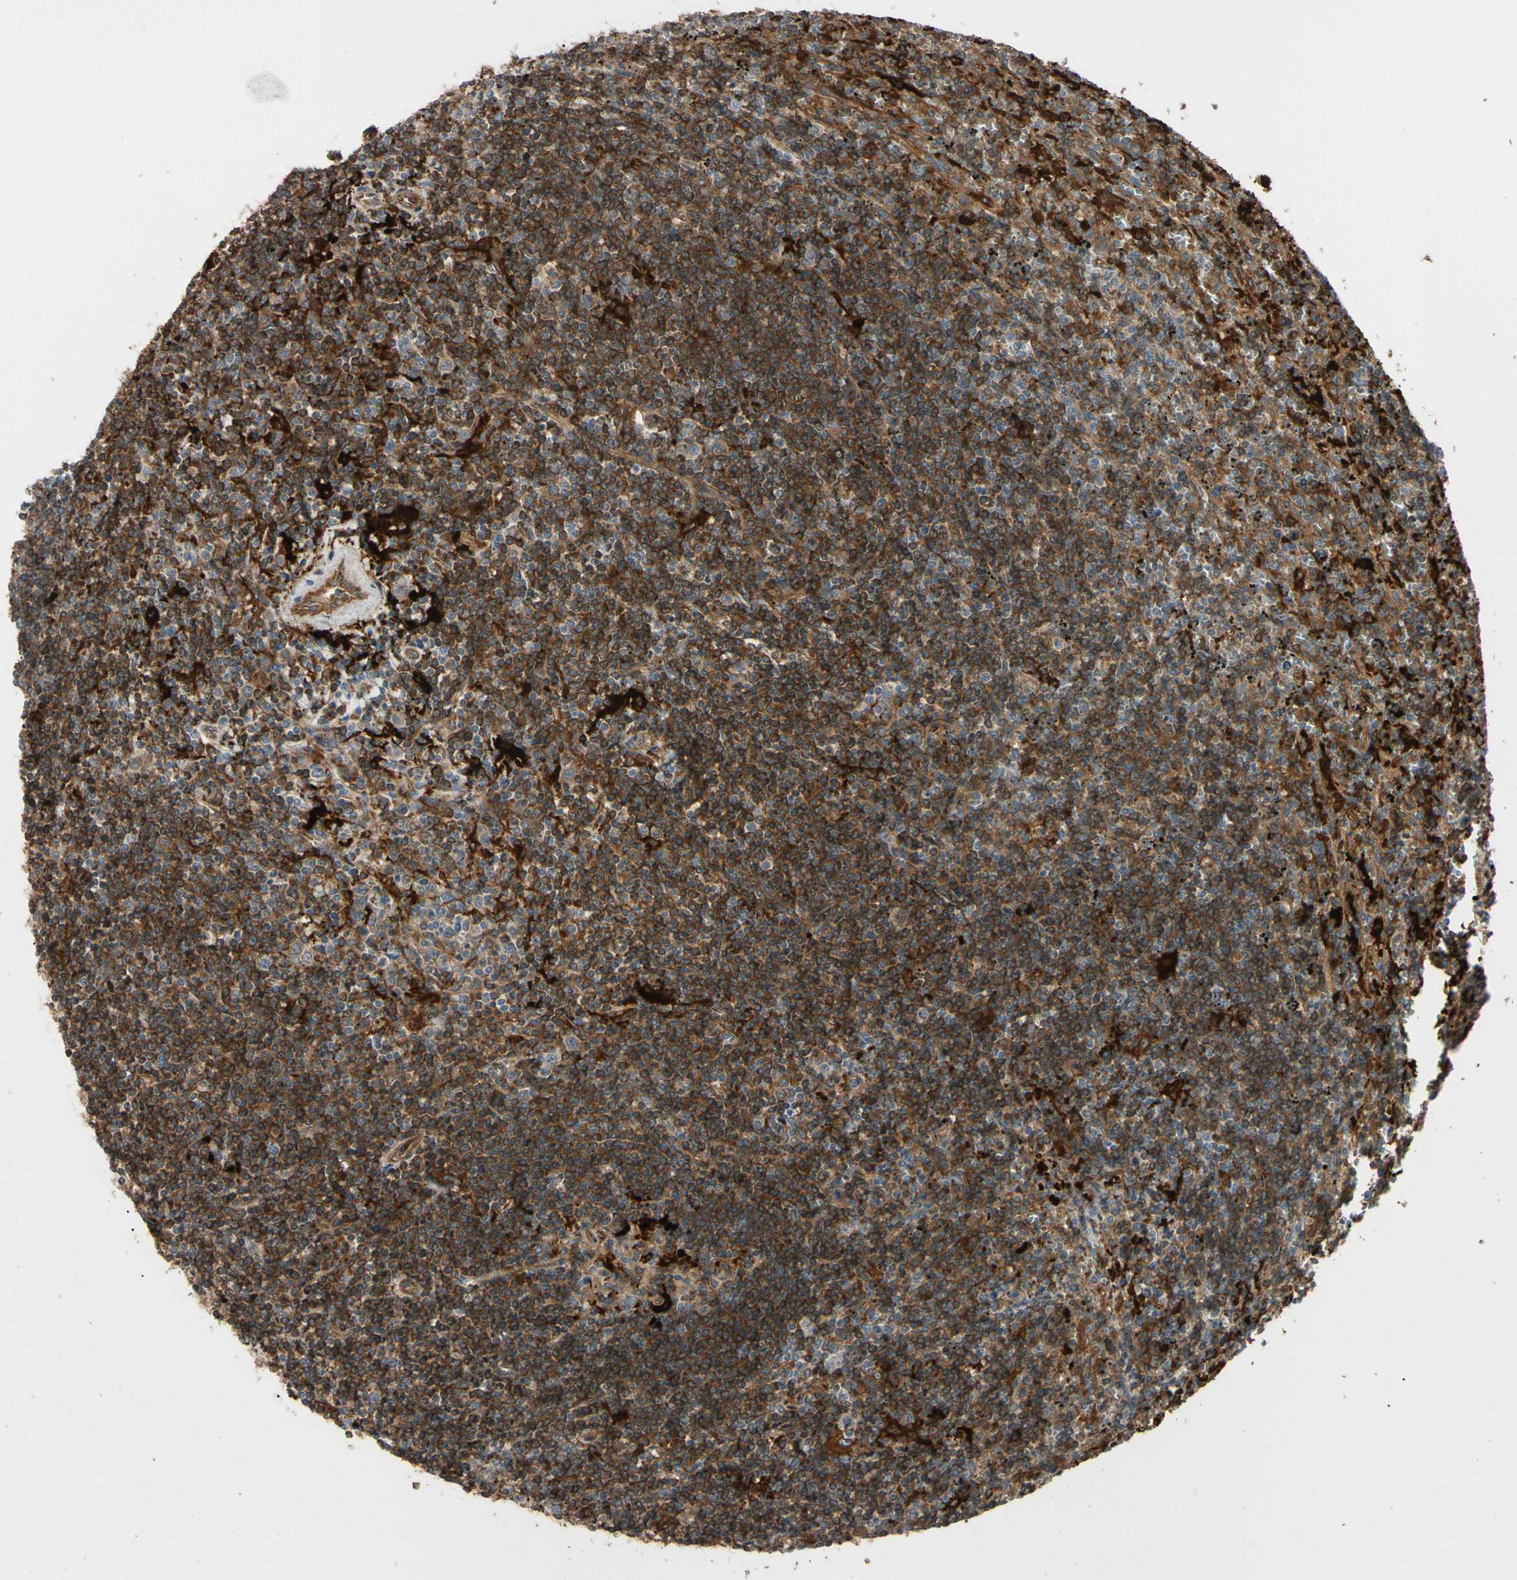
{"staining": {"intensity": "strong", "quantity": ">75%", "location": "cytoplasmic/membranous"}, "tissue": "lymphoma", "cell_type": "Tumor cells", "image_type": "cancer", "snomed": [{"axis": "morphology", "description": "Malignant lymphoma, non-Hodgkin's type, Low grade"}, {"axis": "topography", "description": "Spleen"}], "caption": "An IHC photomicrograph of tumor tissue is shown. Protein staining in brown labels strong cytoplasmic/membranous positivity in lymphoma within tumor cells.", "gene": "PTPN12", "patient": {"sex": "male", "age": 76}}